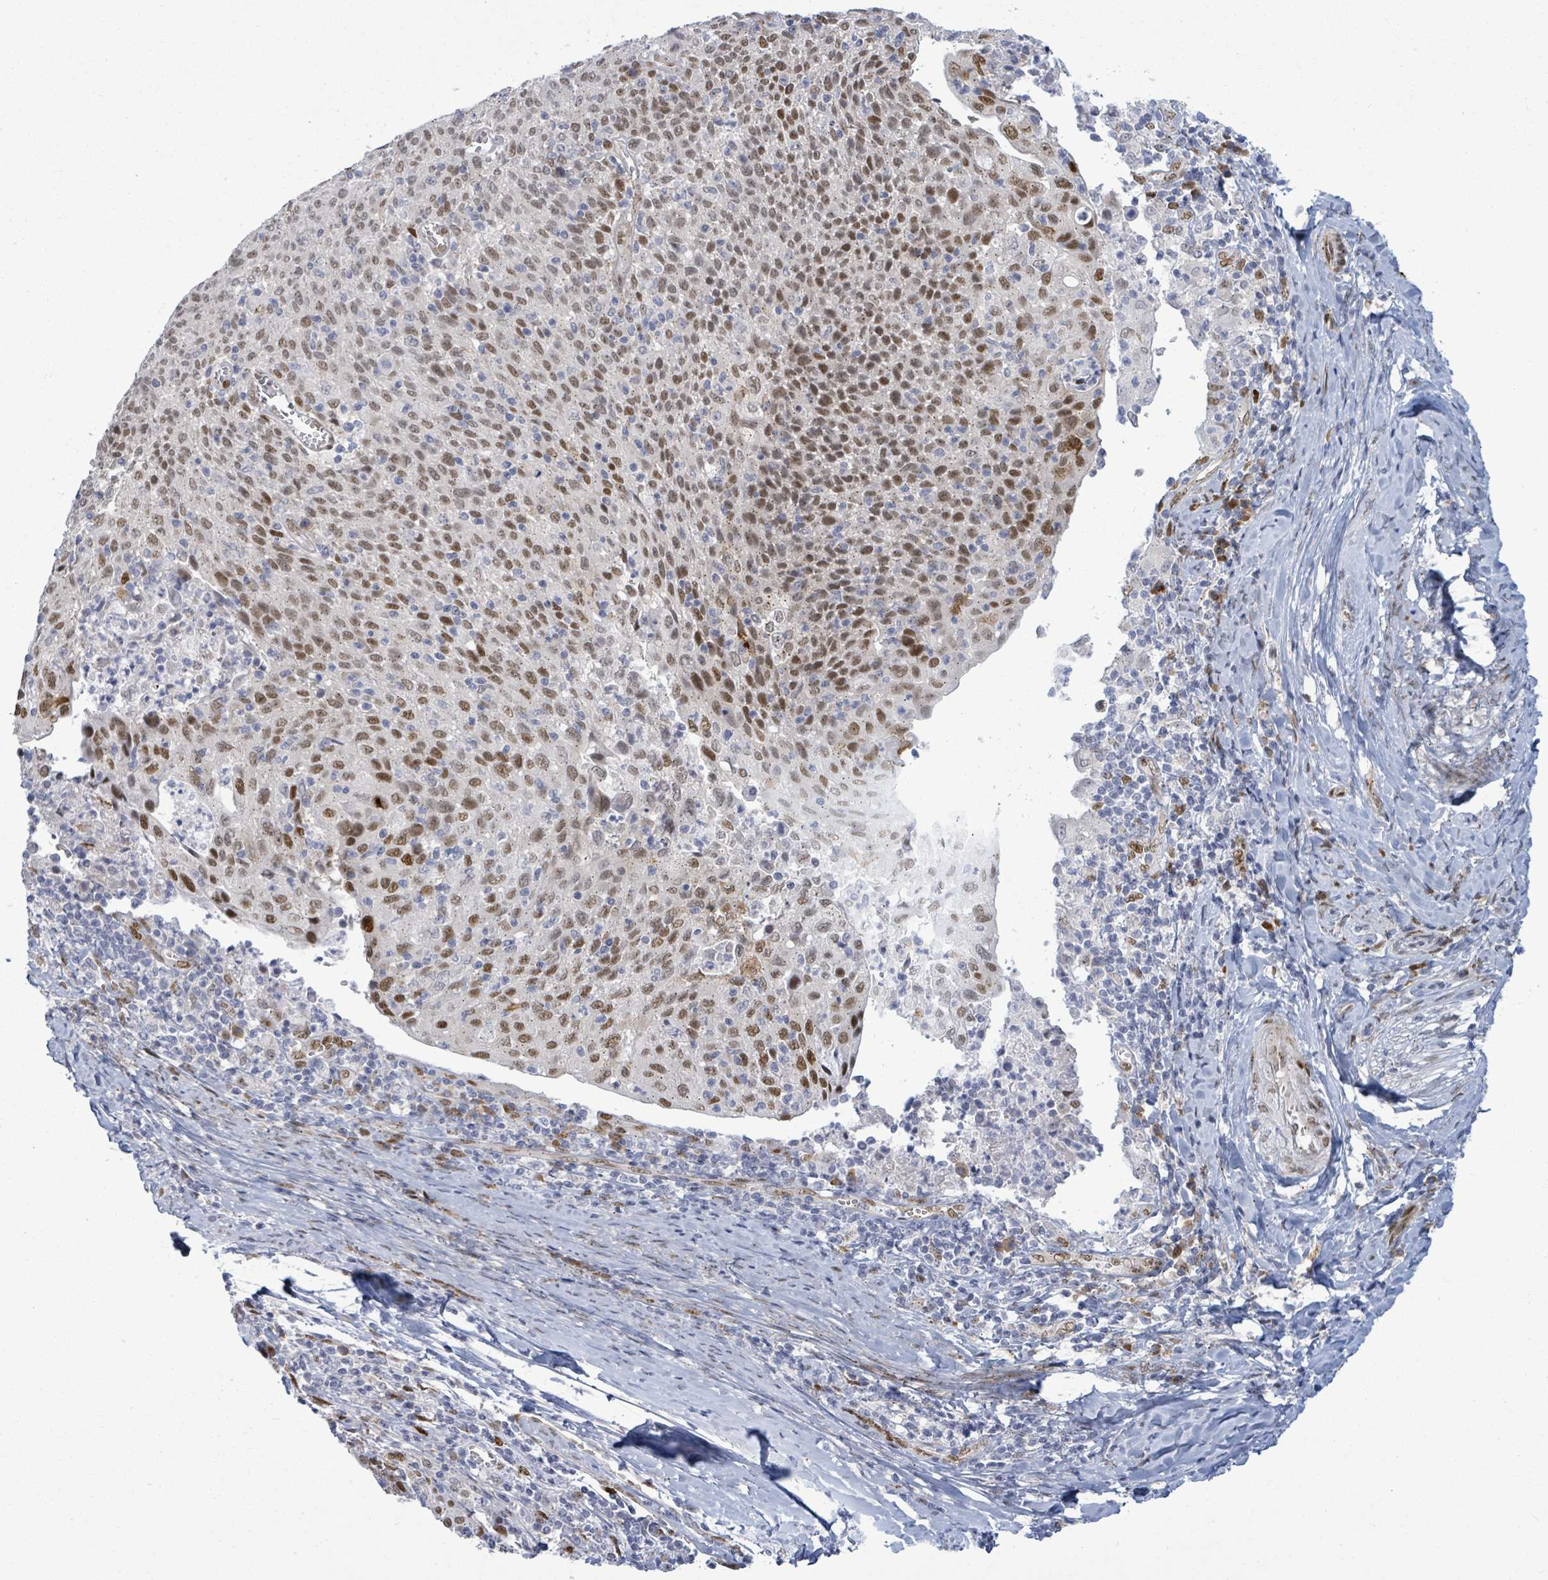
{"staining": {"intensity": "moderate", "quantity": "25%-75%", "location": "nuclear"}, "tissue": "cervical cancer", "cell_type": "Tumor cells", "image_type": "cancer", "snomed": [{"axis": "morphology", "description": "Squamous cell carcinoma, NOS"}, {"axis": "topography", "description": "Cervix"}], "caption": "Protein expression analysis of human cervical squamous cell carcinoma reveals moderate nuclear positivity in approximately 25%-75% of tumor cells.", "gene": "TUSC1", "patient": {"sex": "female", "age": 52}}